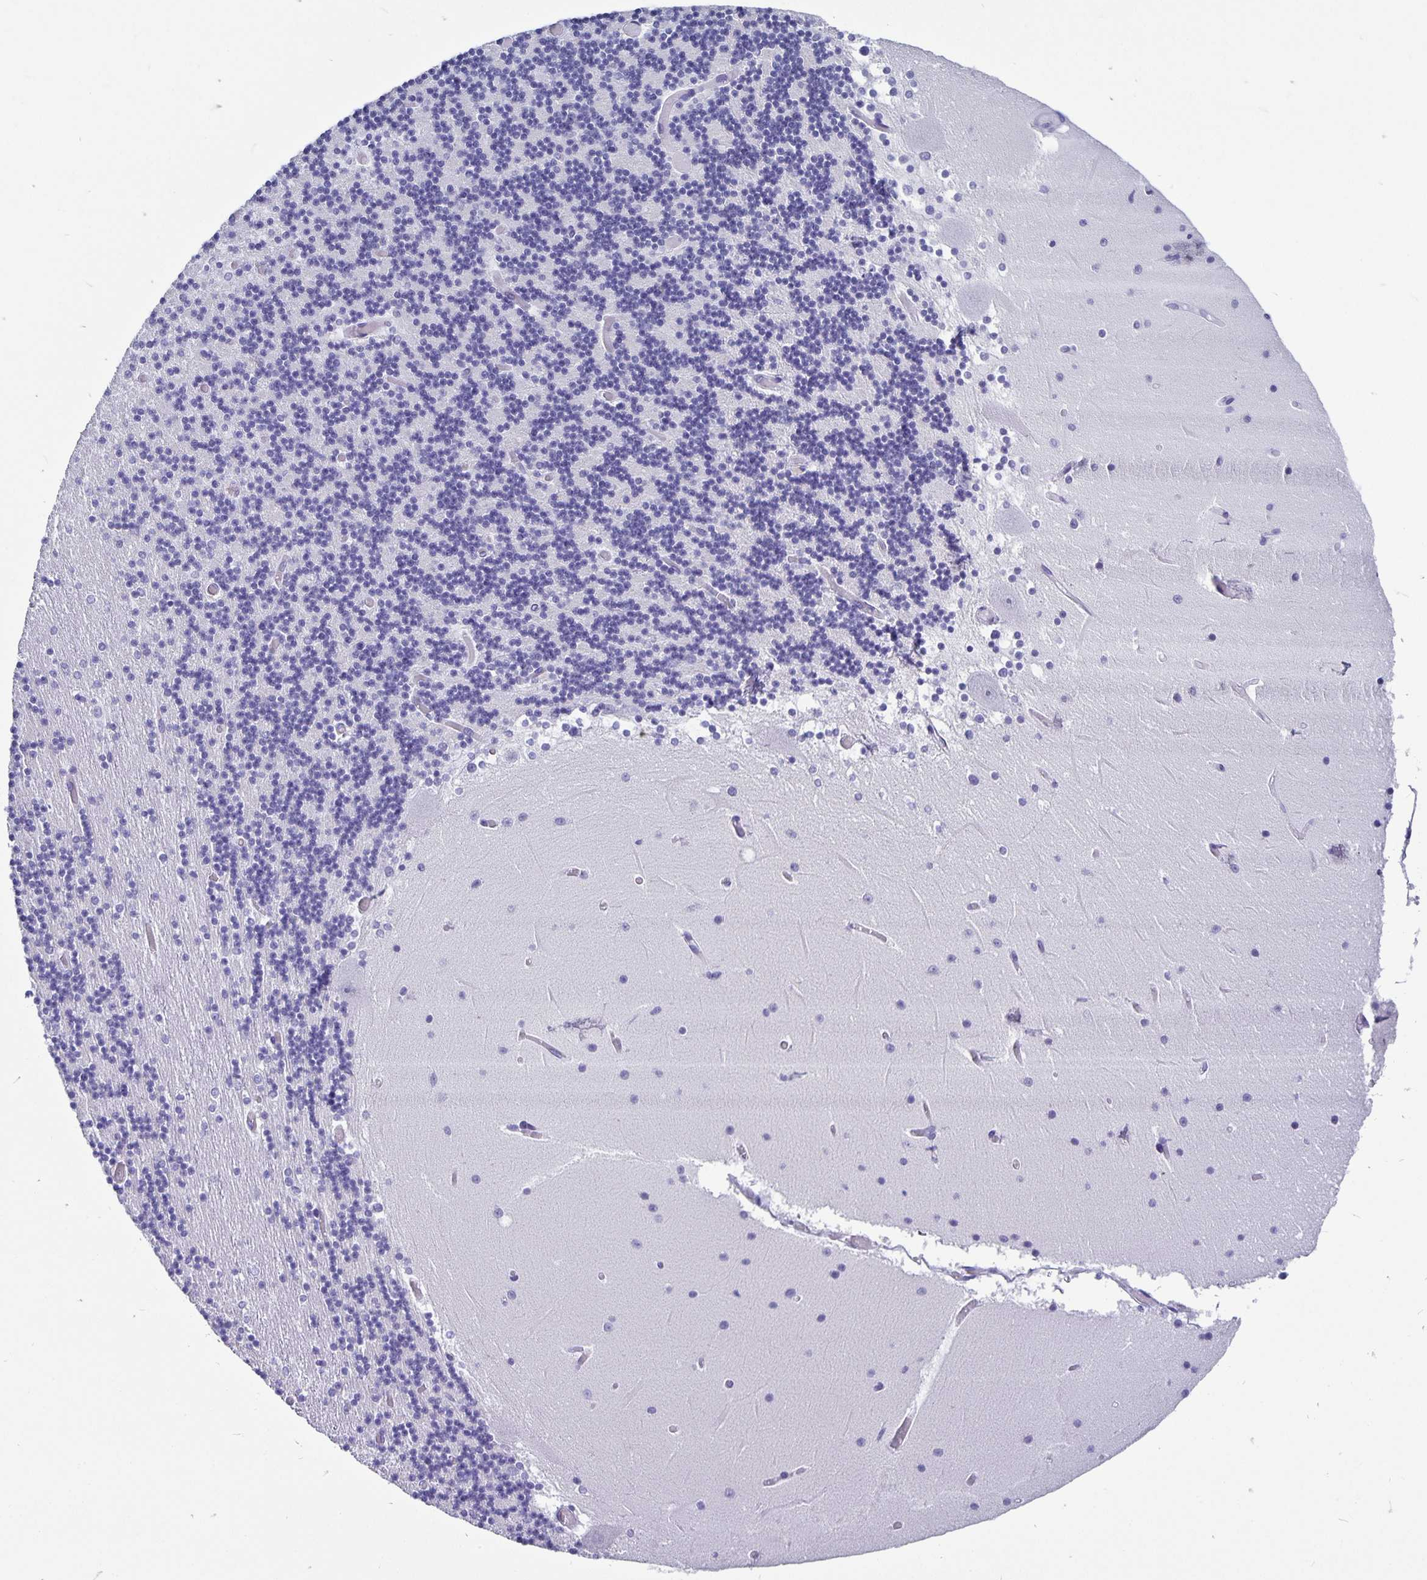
{"staining": {"intensity": "negative", "quantity": "none", "location": "none"}, "tissue": "cerebellum", "cell_type": "Cells in granular layer", "image_type": "normal", "snomed": [{"axis": "morphology", "description": "Normal tissue, NOS"}, {"axis": "topography", "description": "Cerebellum"}], "caption": "High power microscopy micrograph of an IHC image of normal cerebellum, revealing no significant staining in cells in granular layer.", "gene": "ODF3B", "patient": {"sex": "female", "age": 28}}